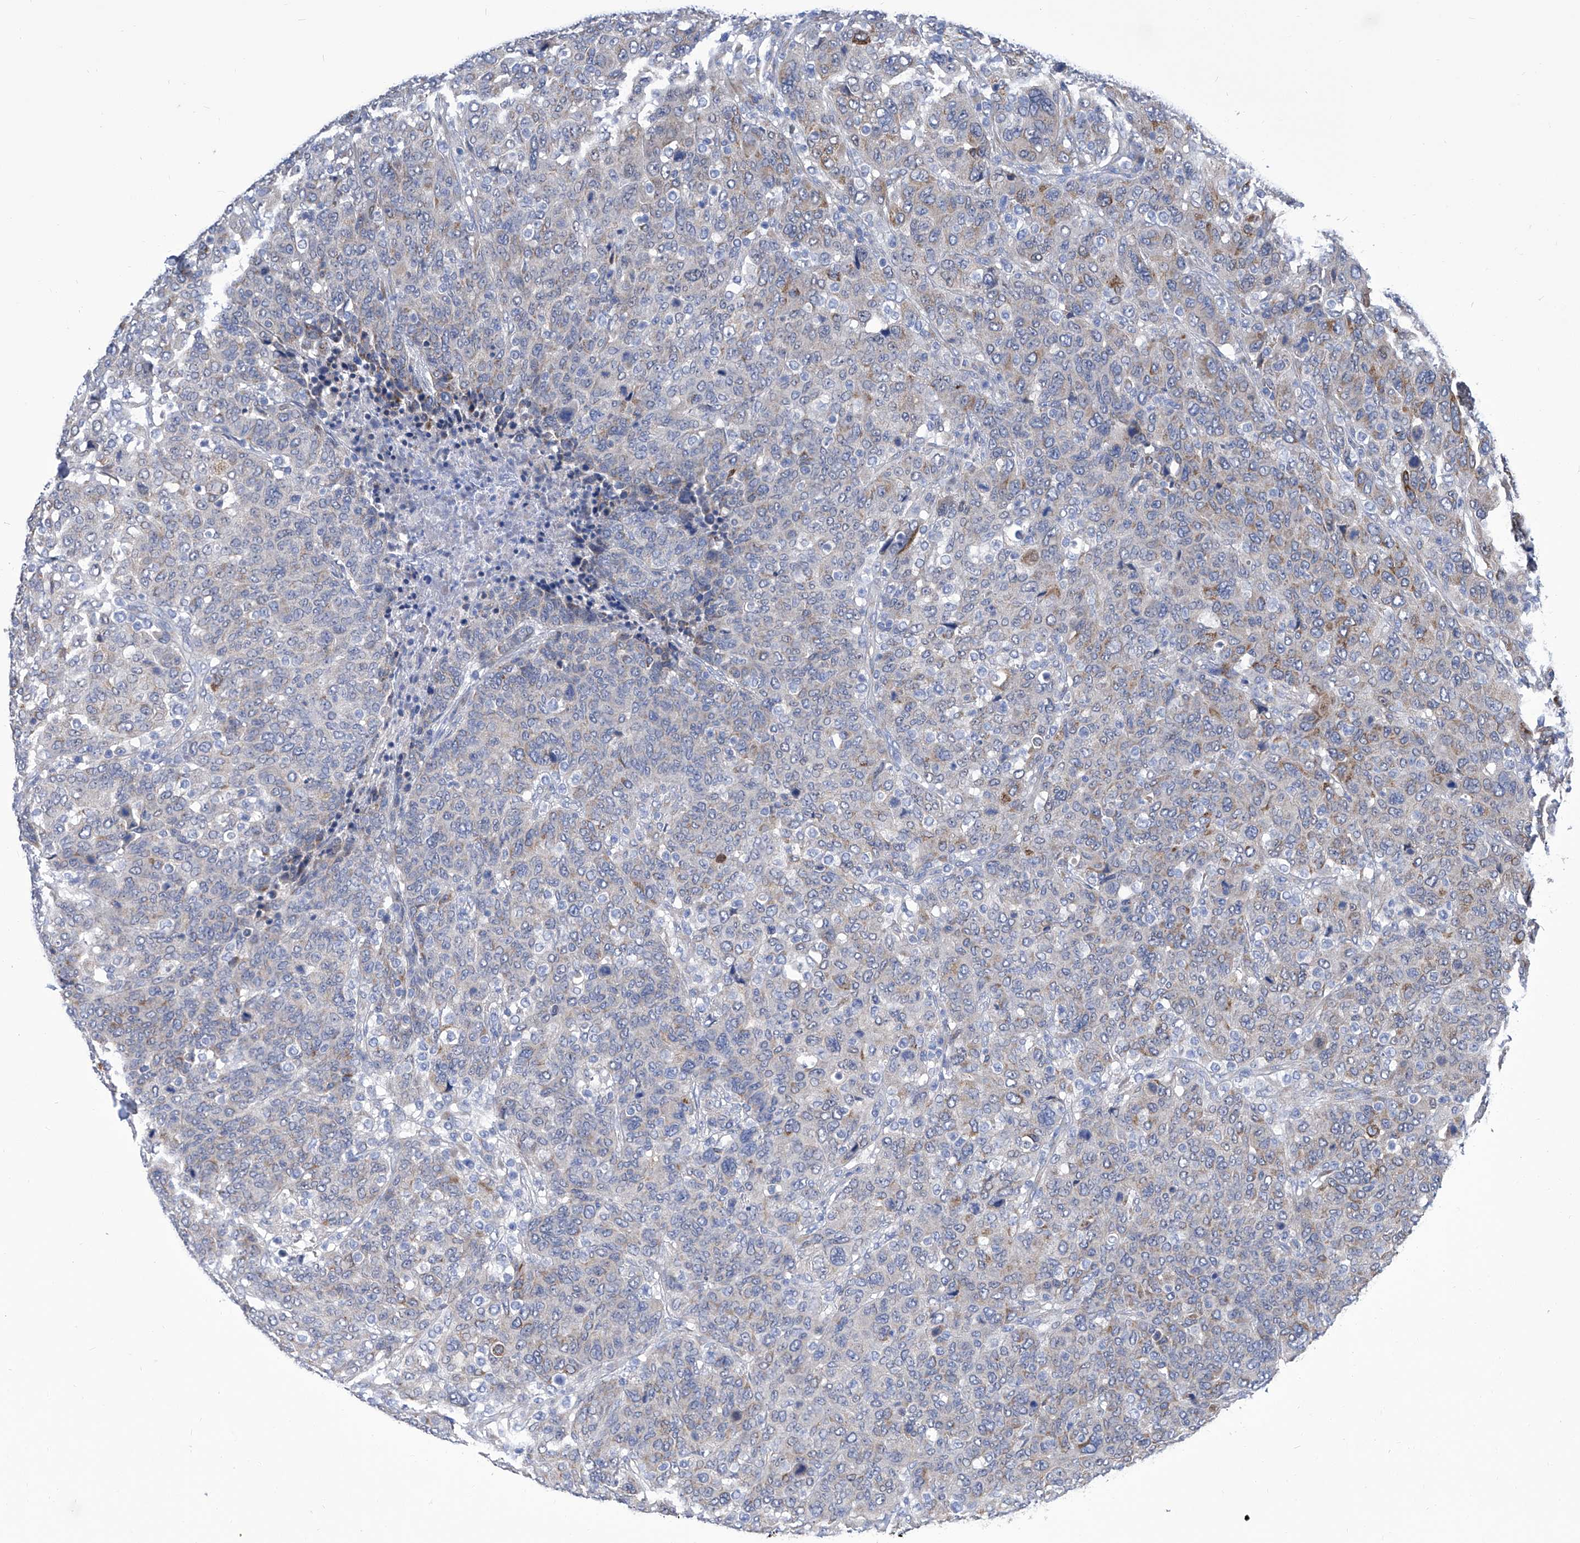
{"staining": {"intensity": "moderate", "quantity": "<25%", "location": "cytoplasmic/membranous"}, "tissue": "breast cancer", "cell_type": "Tumor cells", "image_type": "cancer", "snomed": [{"axis": "morphology", "description": "Duct carcinoma"}, {"axis": "topography", "description": "Breast"}], "caption": "Breast cancer (intraductal carcinoma) was stained to show a protein in brown. There is low levels of moderate cytoplasmic/membranous positivity in about <25% of tumor cells. The protein is shown in brown color, while the nuclei are stained blue.", "gene": "TJAP1", "patient": {"sex": "female", "age": 37}}